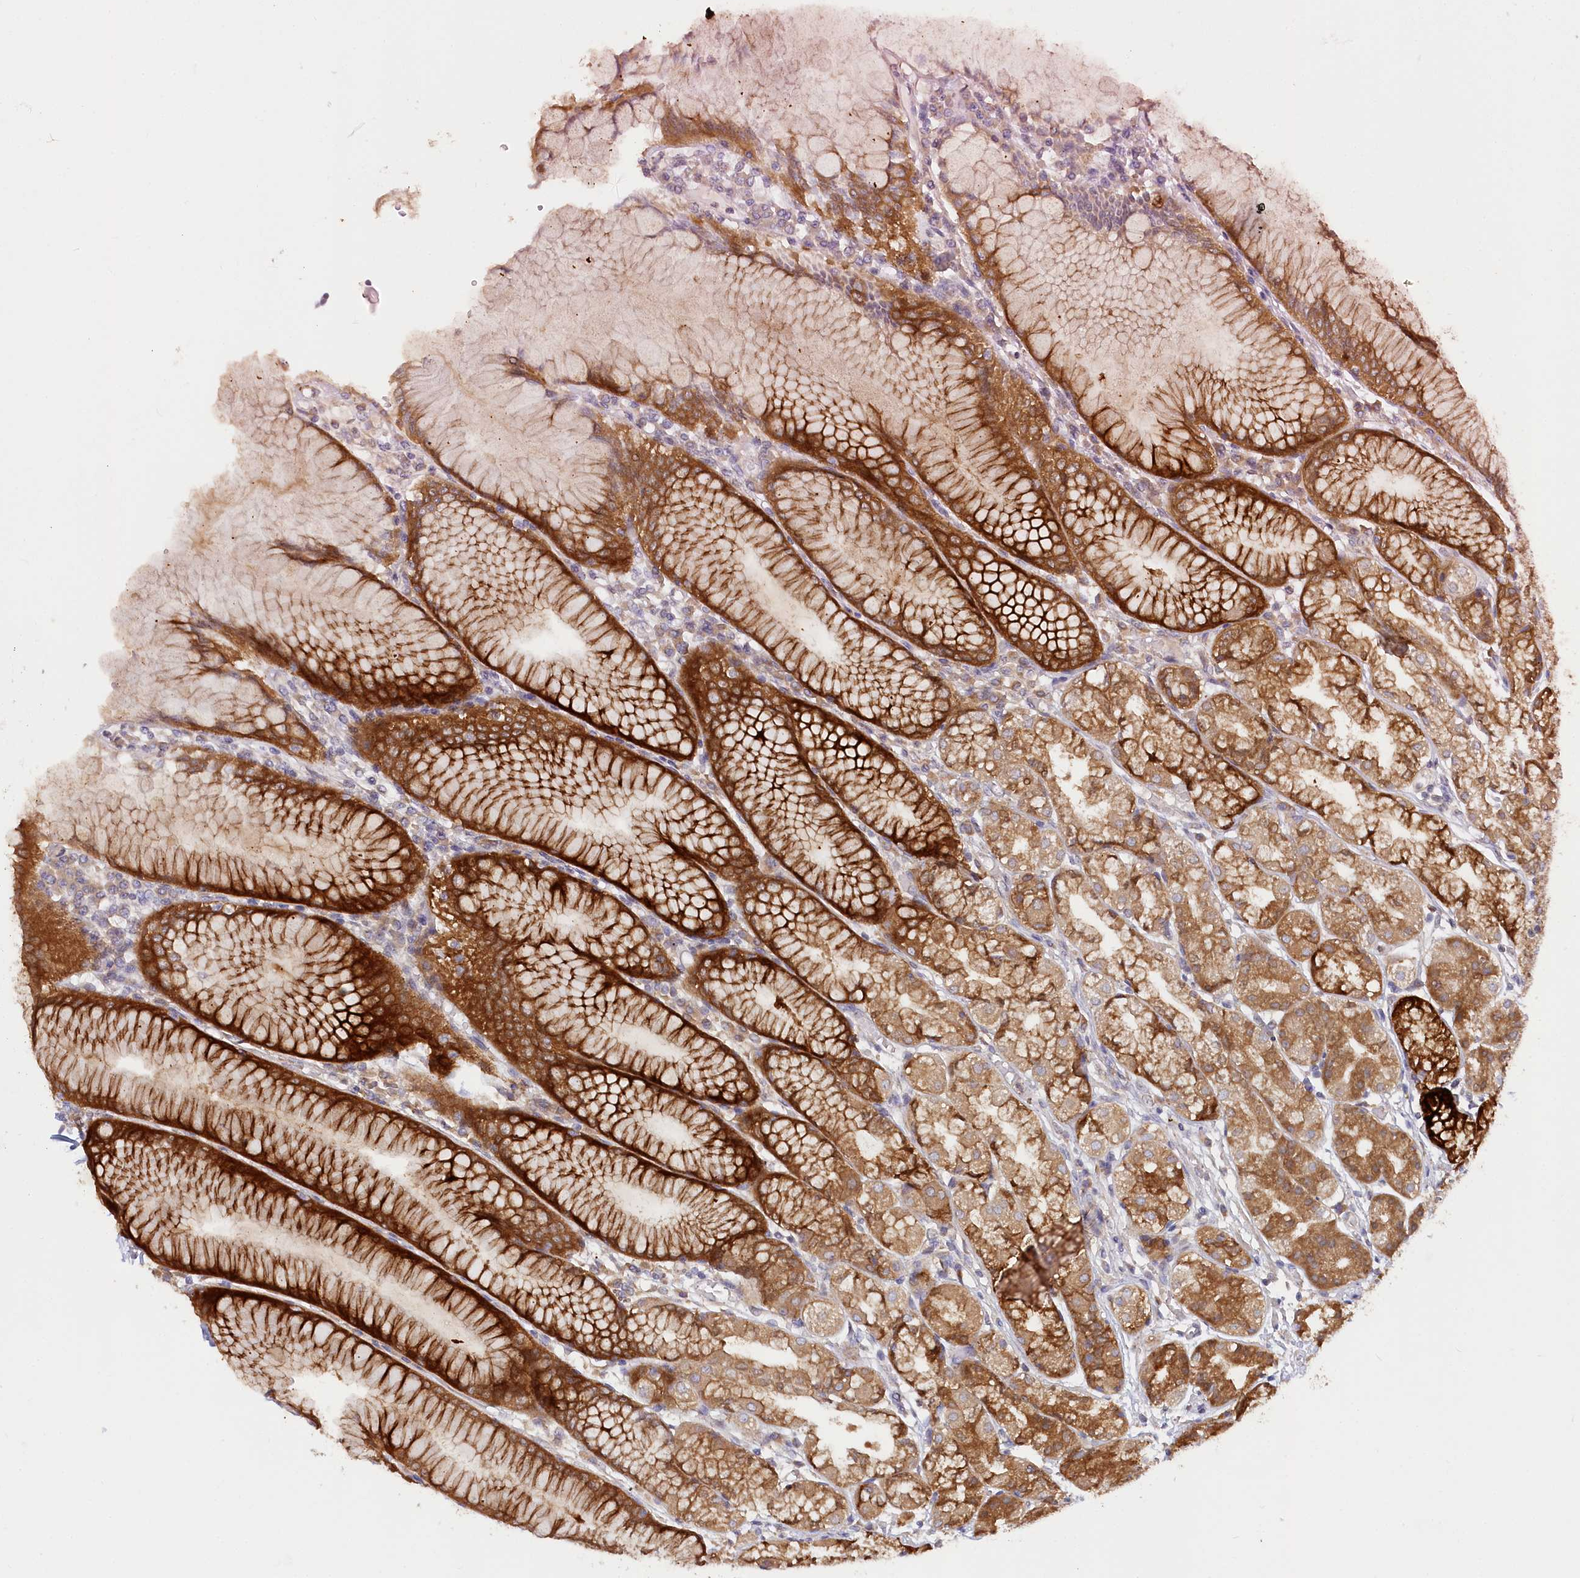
{"staining": {"intensity": "strong", "quantity": ">75%", "location": "cytoplasmic/membranous"}, "tissue": "stomach", "cell_type": "Glandular cells", "image_type": "normal", "snomed": [{"axis": "morphology", "description": "Normal tissue, NOS"}, {"axis": "topography", "description": "Stomach"}], "caption": "Brown immunohistochemical staining in normal human stomach shows strong cytoplasmic/membranous staining in about >75% of glandular cells. The protein of interest is shown in brown color, while the nuclei are stained blue.", "gene": "PAIP2", "patient": {"sex": "female", "age": 57}}